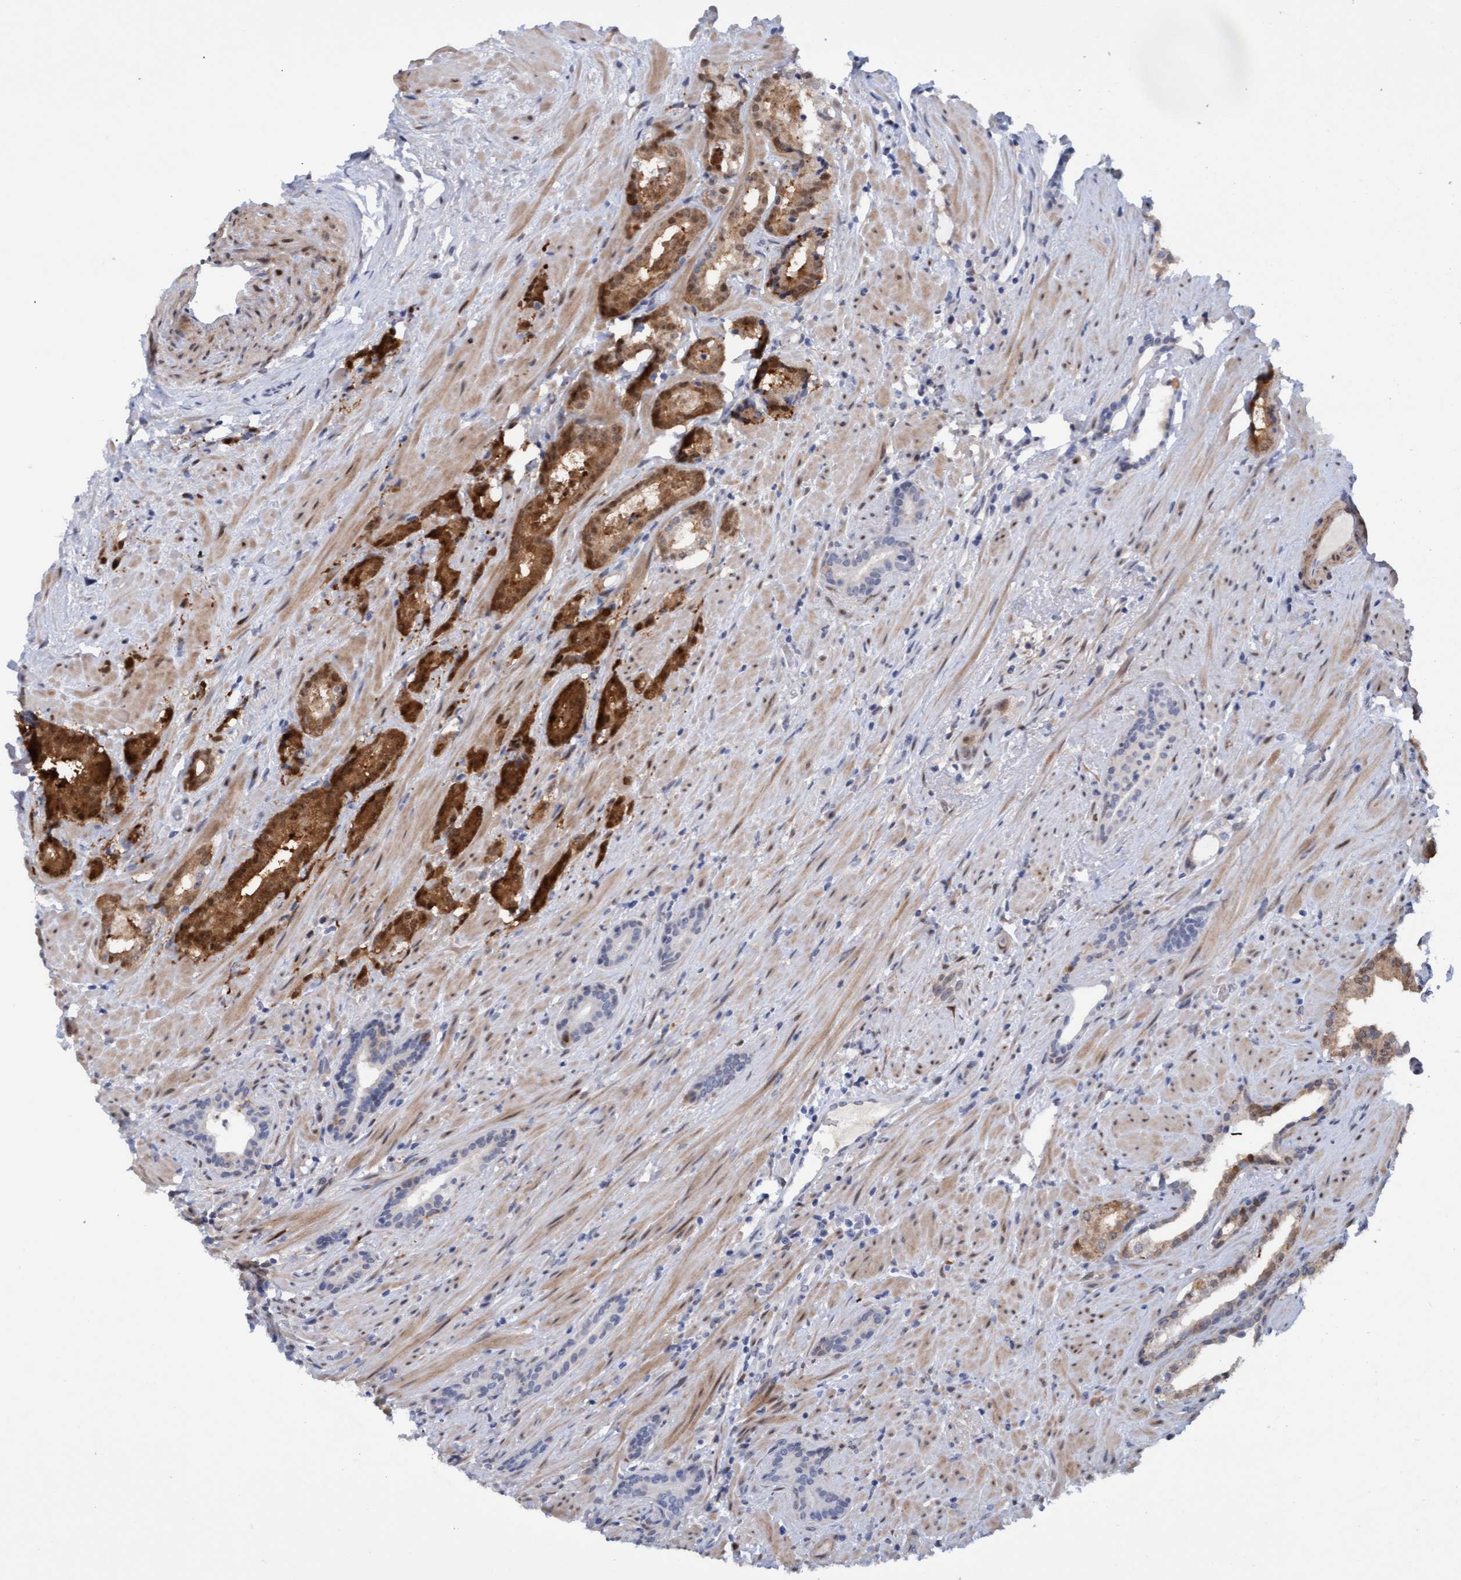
{"staining": {"intensity": "strong", "quantity": "<25%", "location": "cytoplasmic/membranous,nuclear"}, "tissue": "prostate cancer", "cell_type": "Tumor cells", "image_type": "cancer", "snomed": [{"axis": "morphology", "description": "Adenocarcinoma, High grade"}, {"axis": "topography", "description": "Prostate"}], "caption": "Immunohistochemical staining of prostate cancer displays medium levels of strong cytoplasmic/membranous and nuclear expression in approximately <25% of tumor cells.", "gene": "PINX1", "patient": {"sex": "male", "age": 71}}